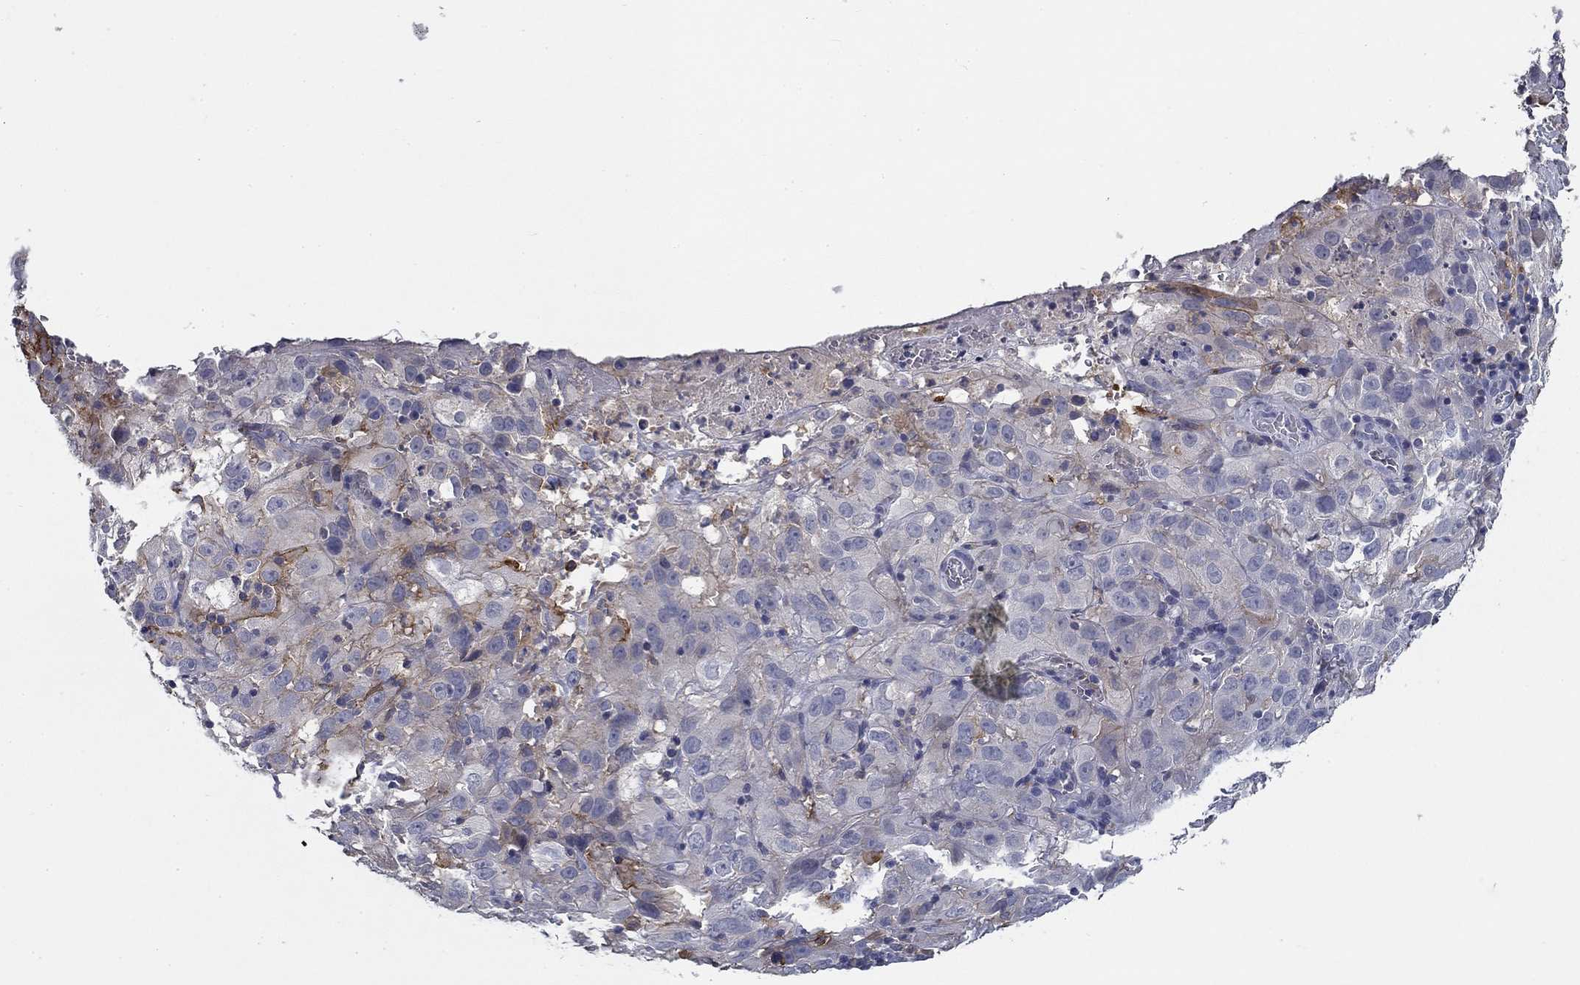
{"staining": {"intensity": "strong", "quantity": "<25%", "location": "cytoplasmic/membranous"}, "tissue": "cervical cancer", "cell_type": "Tumor cells", "image_type": "cancer", "snomed": [{"axis": "morphology", "description": "Squamous cell carcinoma, NOS"}, {"axis": "topography", "description": "Cervix"}], "caption": "A histopathology image showing strong cytoplasmic/membranous expression in about <25% of tumor cells in squamous cell carcinoma (cervical), as visualized by brown immunohistochemical staining.", "gene": "CD274", "patient": {"sex": "female", "age": 32}}